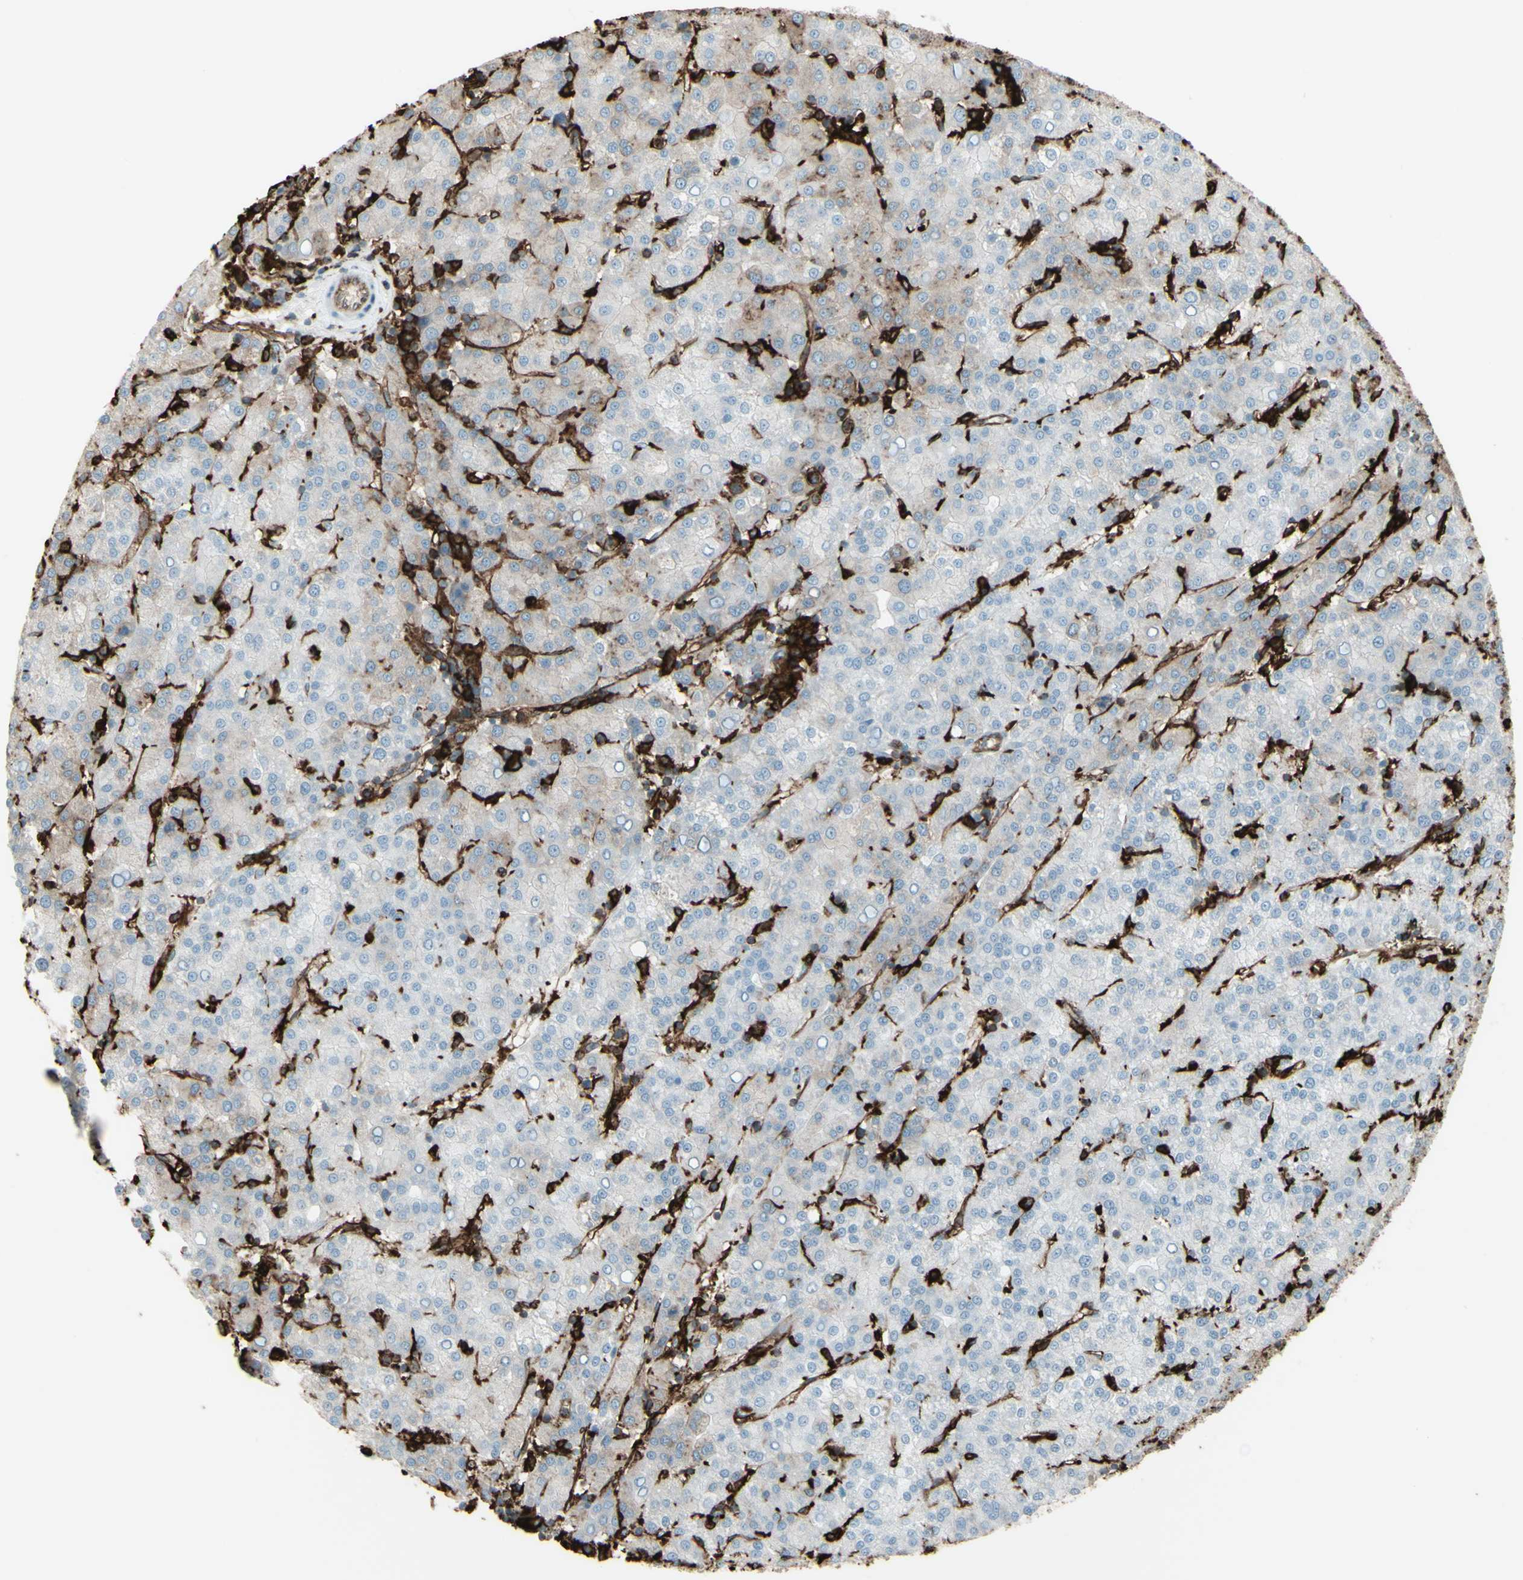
{"staining": {"intensity": "negative", "quantity": "none", "location": "none"}, "tissue": "liver cancer", "cell_type": "Tumor cells", "image_type": "cancer", "snomed": [{"axis": "morphology", "description": "Carcinoma, Hepatocellular, NOS"}, {"axis": "topography", "description": "Liver"}], "caption": "Liver cancer (hepatocellular carcinoma) was stained to show a protein in brown. There is no significant positivity in tumor cells. The staining is performed using DAB (3,3'-diaminobenzidine) brown chromogen with nuclei counter-stained in using hematoxylin.", "gene": "HLA-DPB1", "patient": {"sex": "female", "age": 58}}